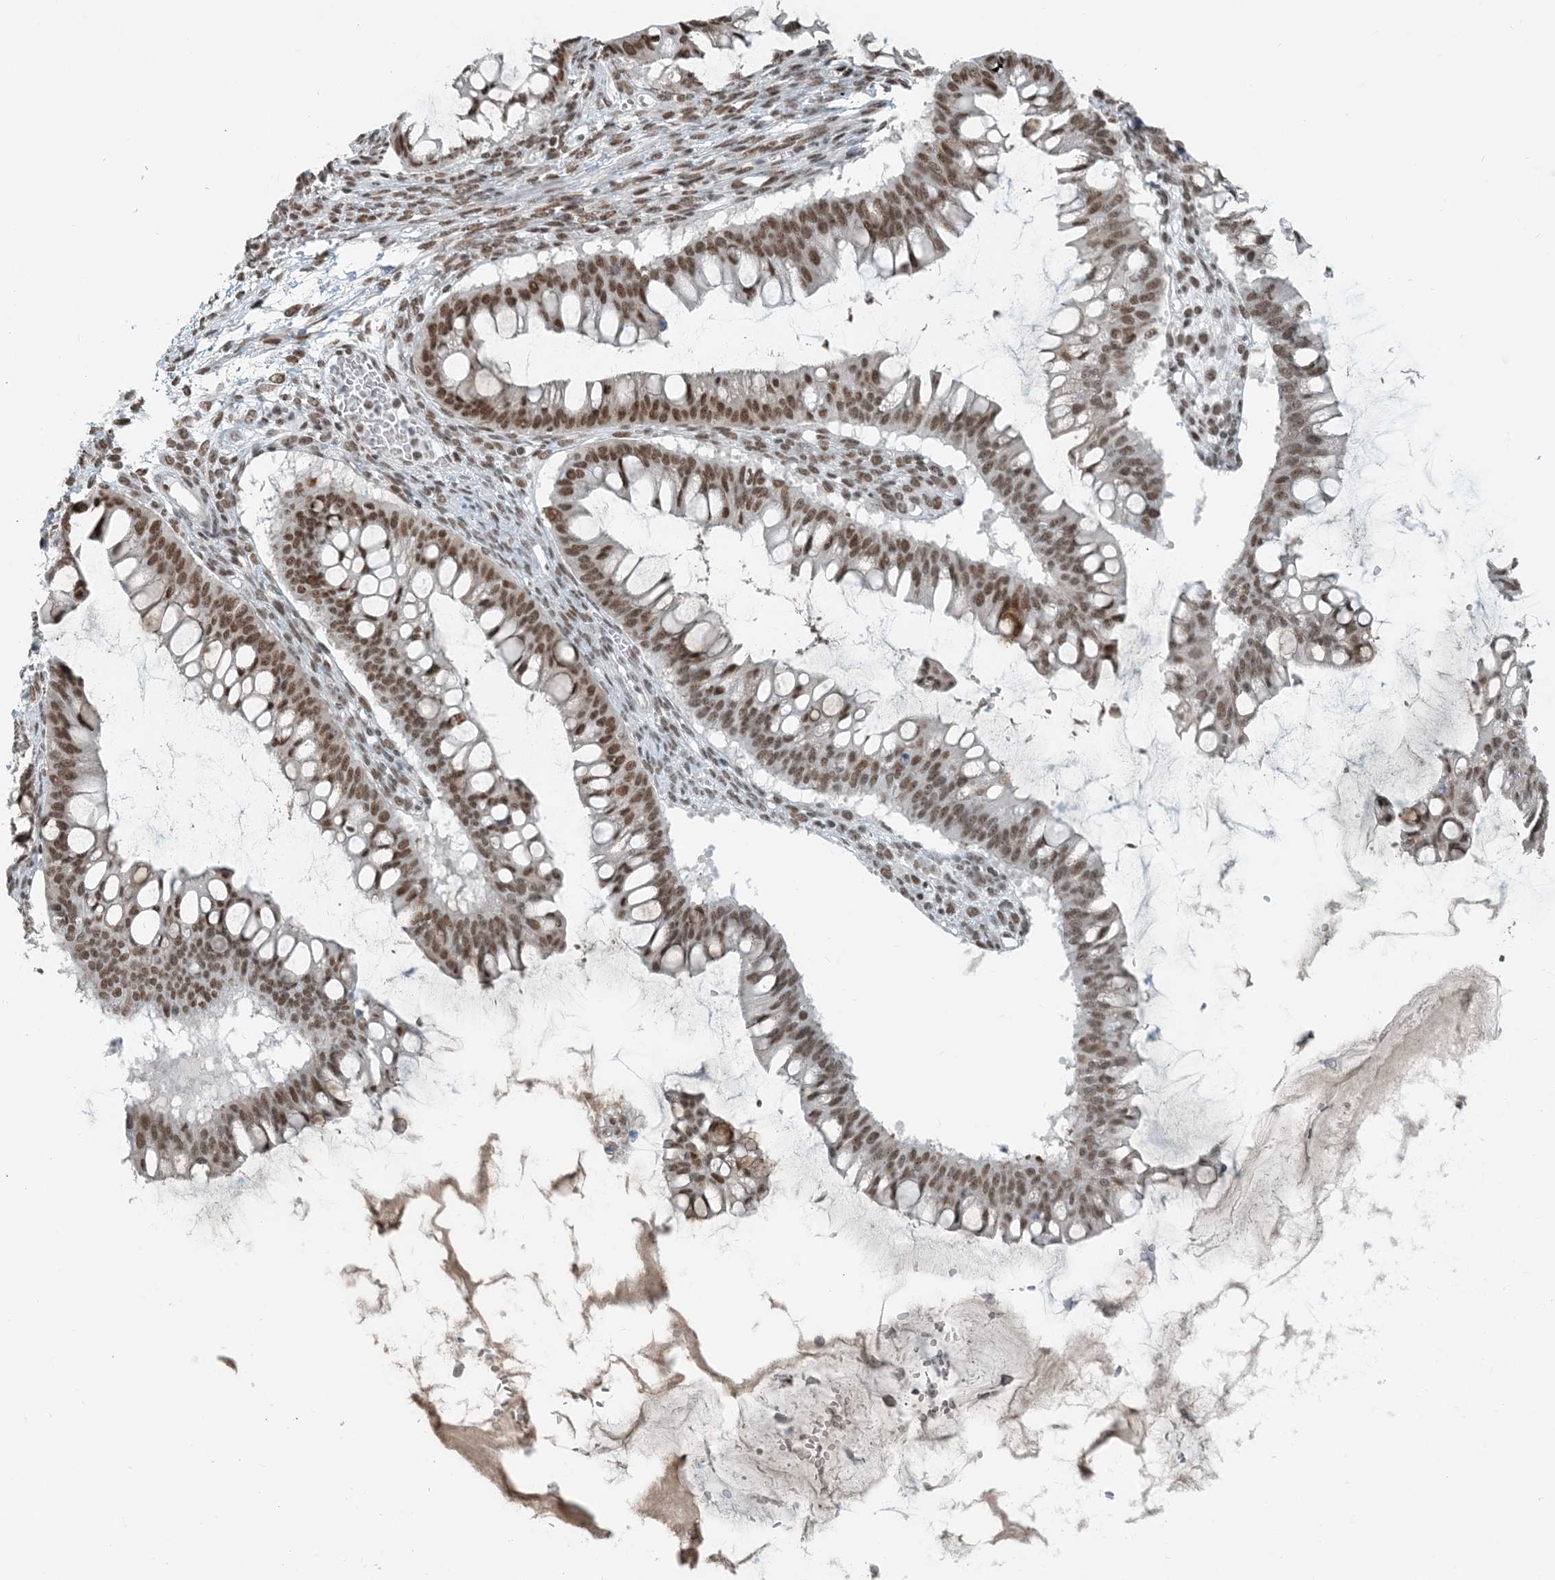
{"staining": {"intensity": "moderate", "quantity": ">75%", "location": "nuclear"}, "tissue": "ovarian cancer", "cell_type": "Tumor cells", "image_type": "cancer", "snomed": [{"axis": "morphology", "description": "Cystadenocarcinoma, mucinous, NOS"}, {"axis": "topography", "description": "Ovary"}], "caption": "There is medium levels of moderate nuclear expression in tumor cells of ovarian cancer (mucinous cystadenocarcinoma), as demonstrated by immunohistochemical staining (brown color).", "gene": "ZNF500", "patient": {"sex": "female", "age": 73}}